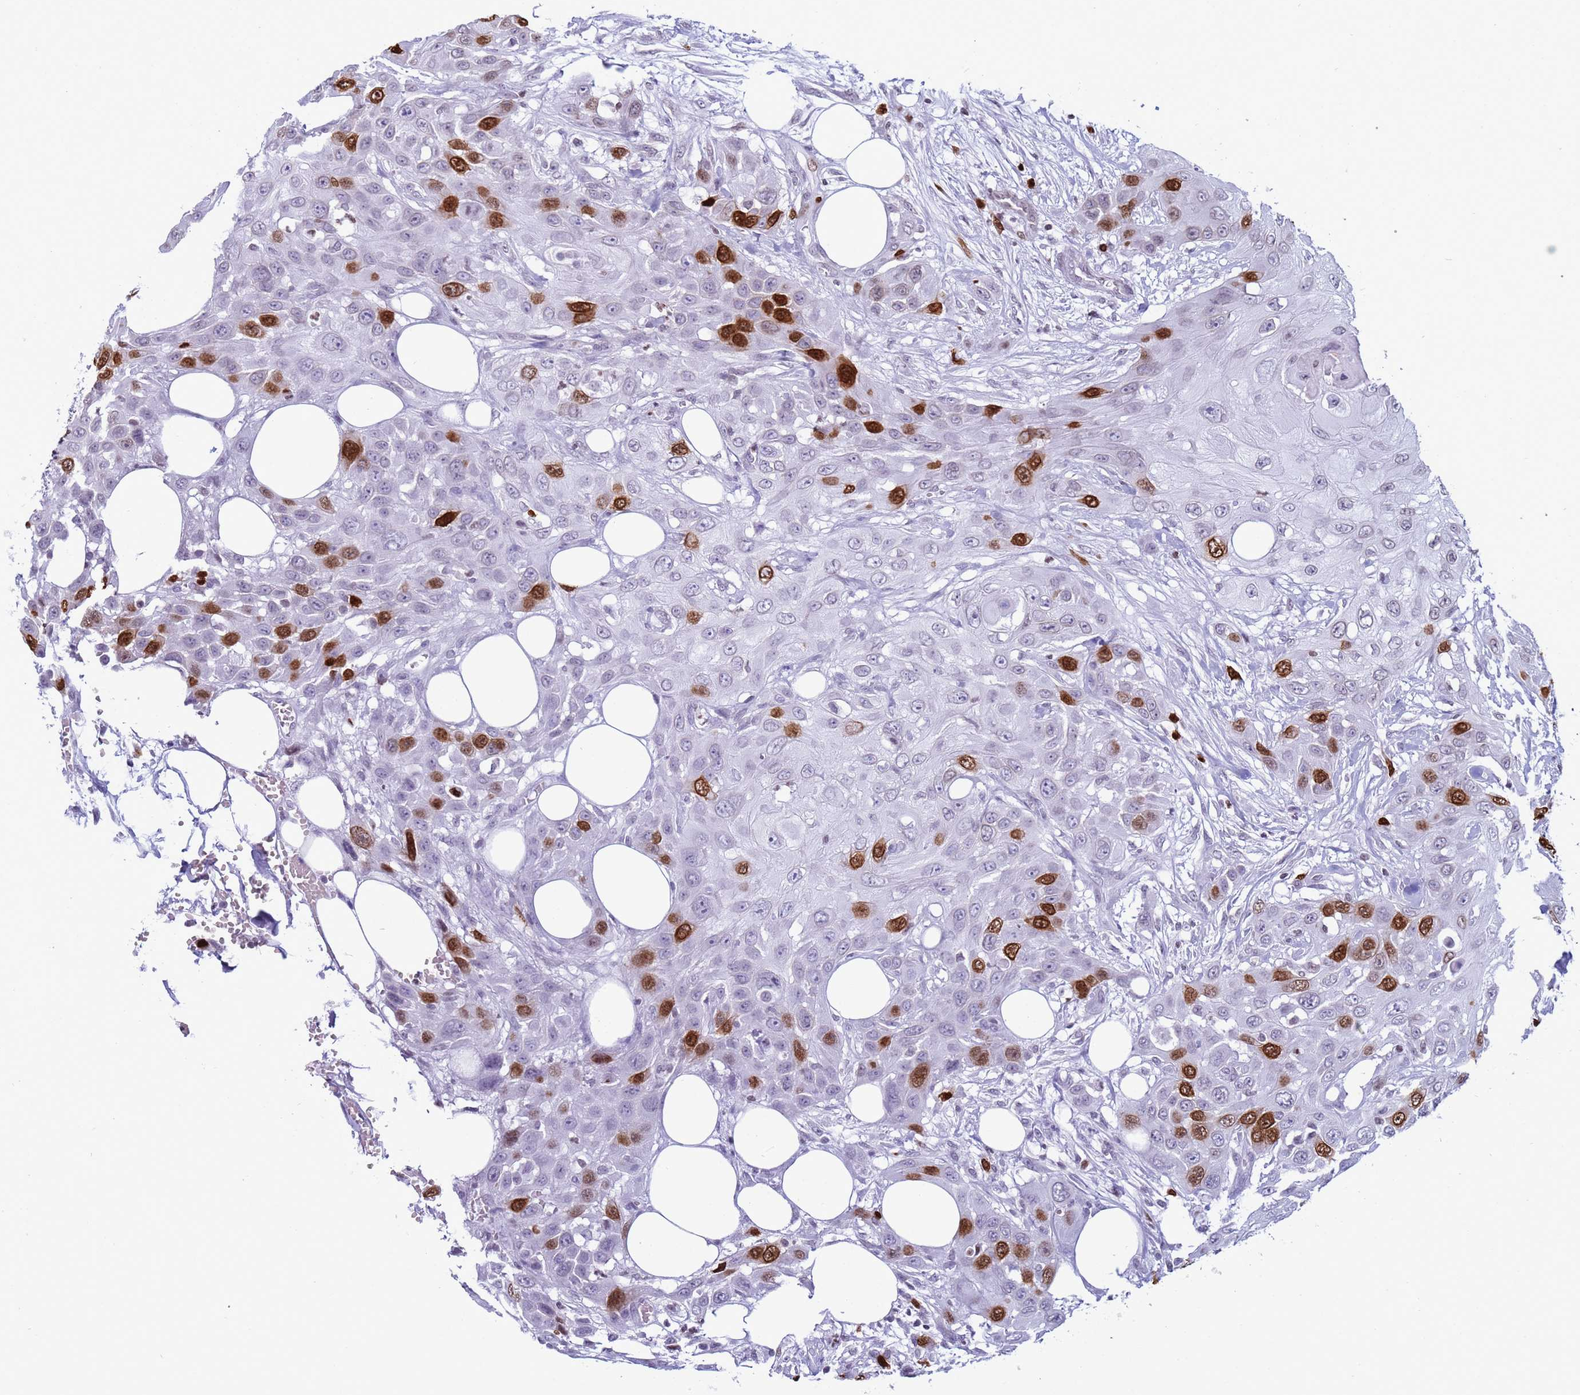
{"staining": {"intensity": "strong", "quantity": "<25%", "location": "nuclear"}, "tissue": "head and neck cancer", "cell_type": "Tumor cells", "image_type": "cancer", "snomed": [{"axis": "morphology", "description": "Squamous cell carcinoma, NOS"}, {"axis": "topography", "description": "Head-Neck"}], "caption": "Immunohistochemistry (IHC) micrograph of head and neck cancer stained for a protein (brown), which exhibits medium levels of strong nuclear positivity in approximately <25% of tumor cells.", "gene": "H4C8", "patient": {"sex": "male", "age": 81}}